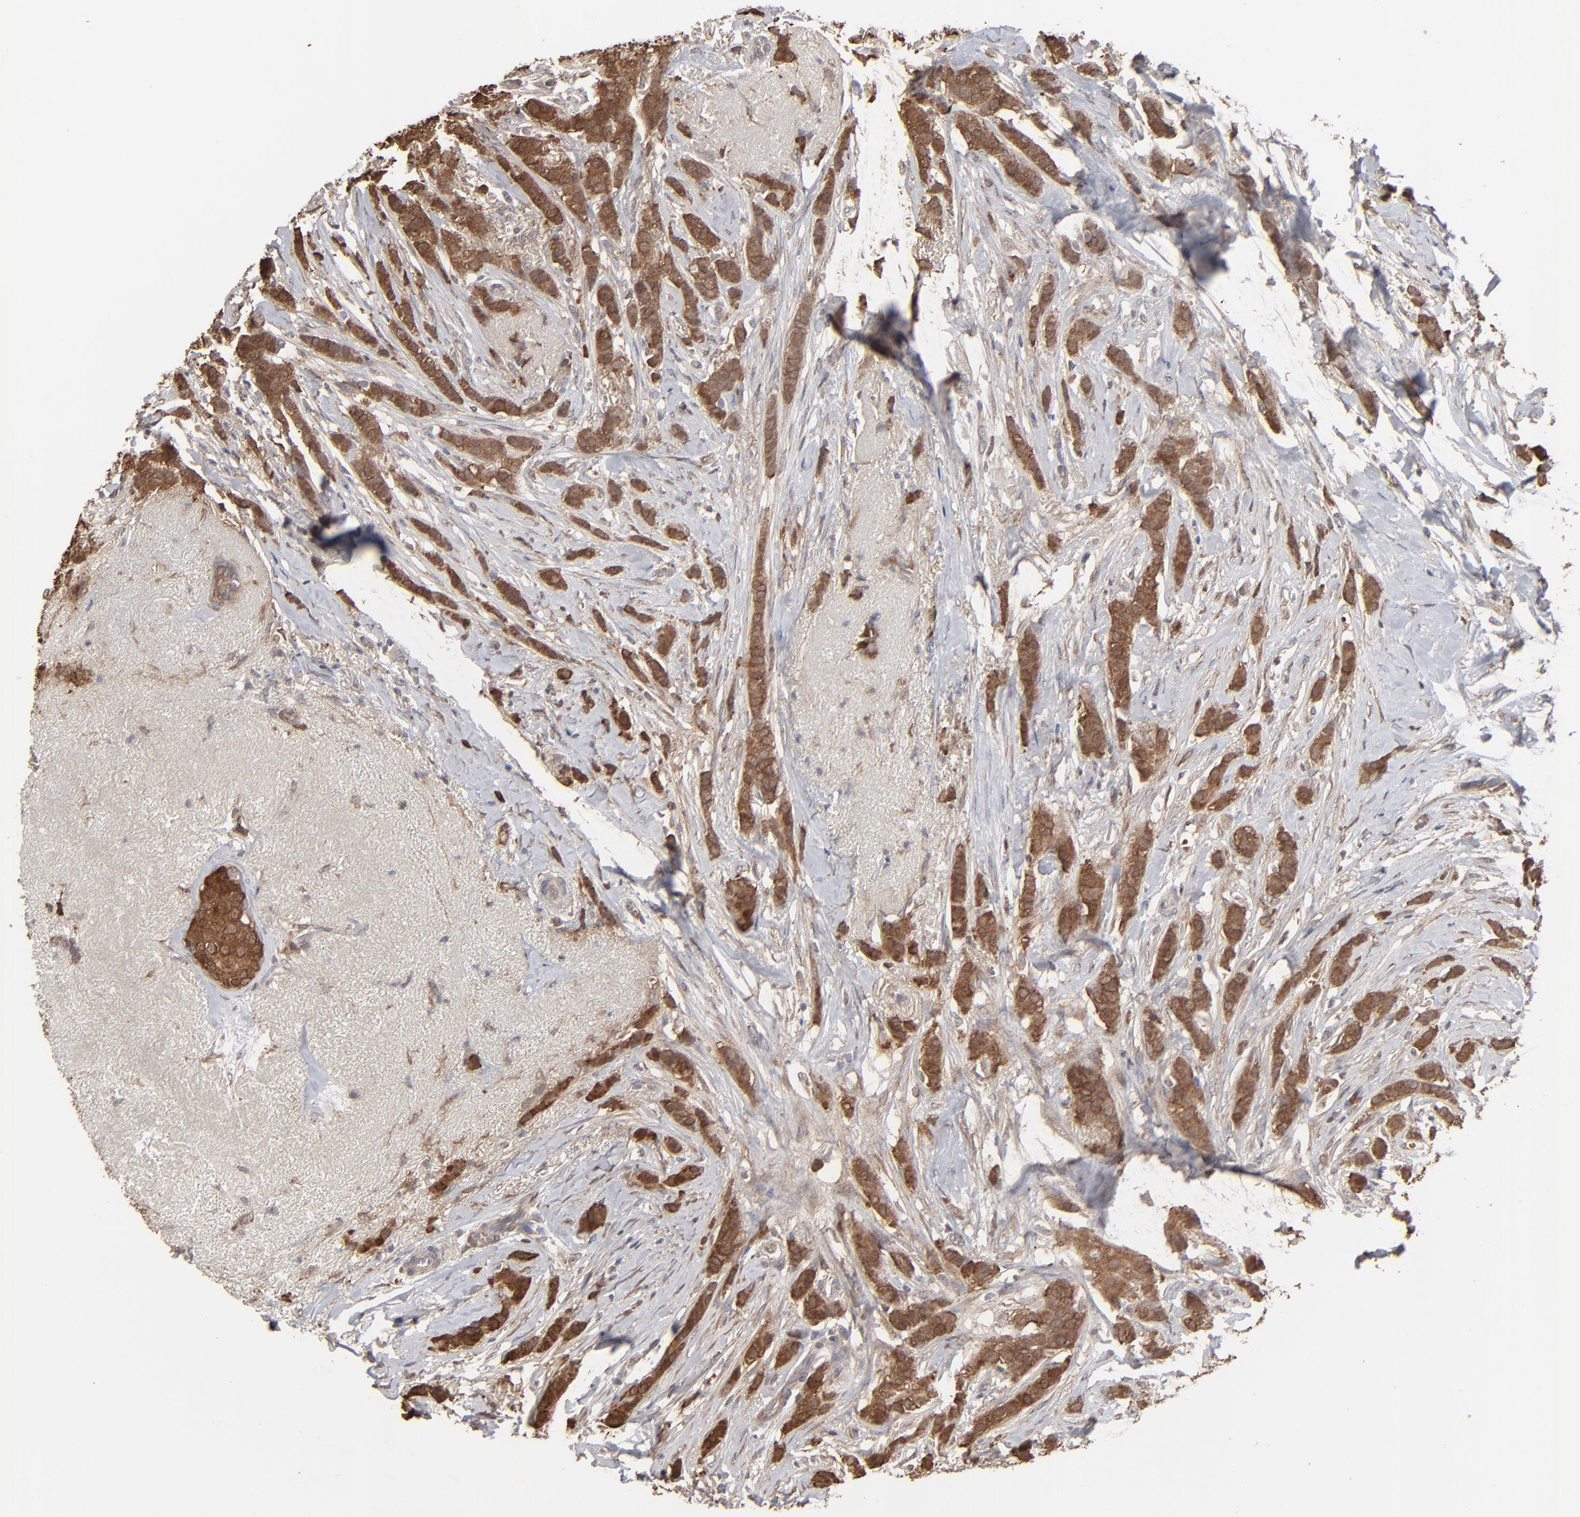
{"staining": {"intensity": "strong", "quantity": ">75%", "location": "cytoplasmic/membranous,nuclear"}, "tissue": "breast cancer", "cell_type": "Tumor cells", "image_type": "cancer", "snomed": [{"axis": "morphology", "description": "Lobular carcinoma"}, {"axis": "topography", "description": "Breast"}], "caption": "An IHC image of tumor tissue is shown. Protein staining in brown labels strong cytoplasmic/membranous and nuclear positivity in breast cancer within tumor cells. Nuclei are stained in blue.", "gene": "NME1-NME2", "patient": {"sex": "female", "age": 55}}